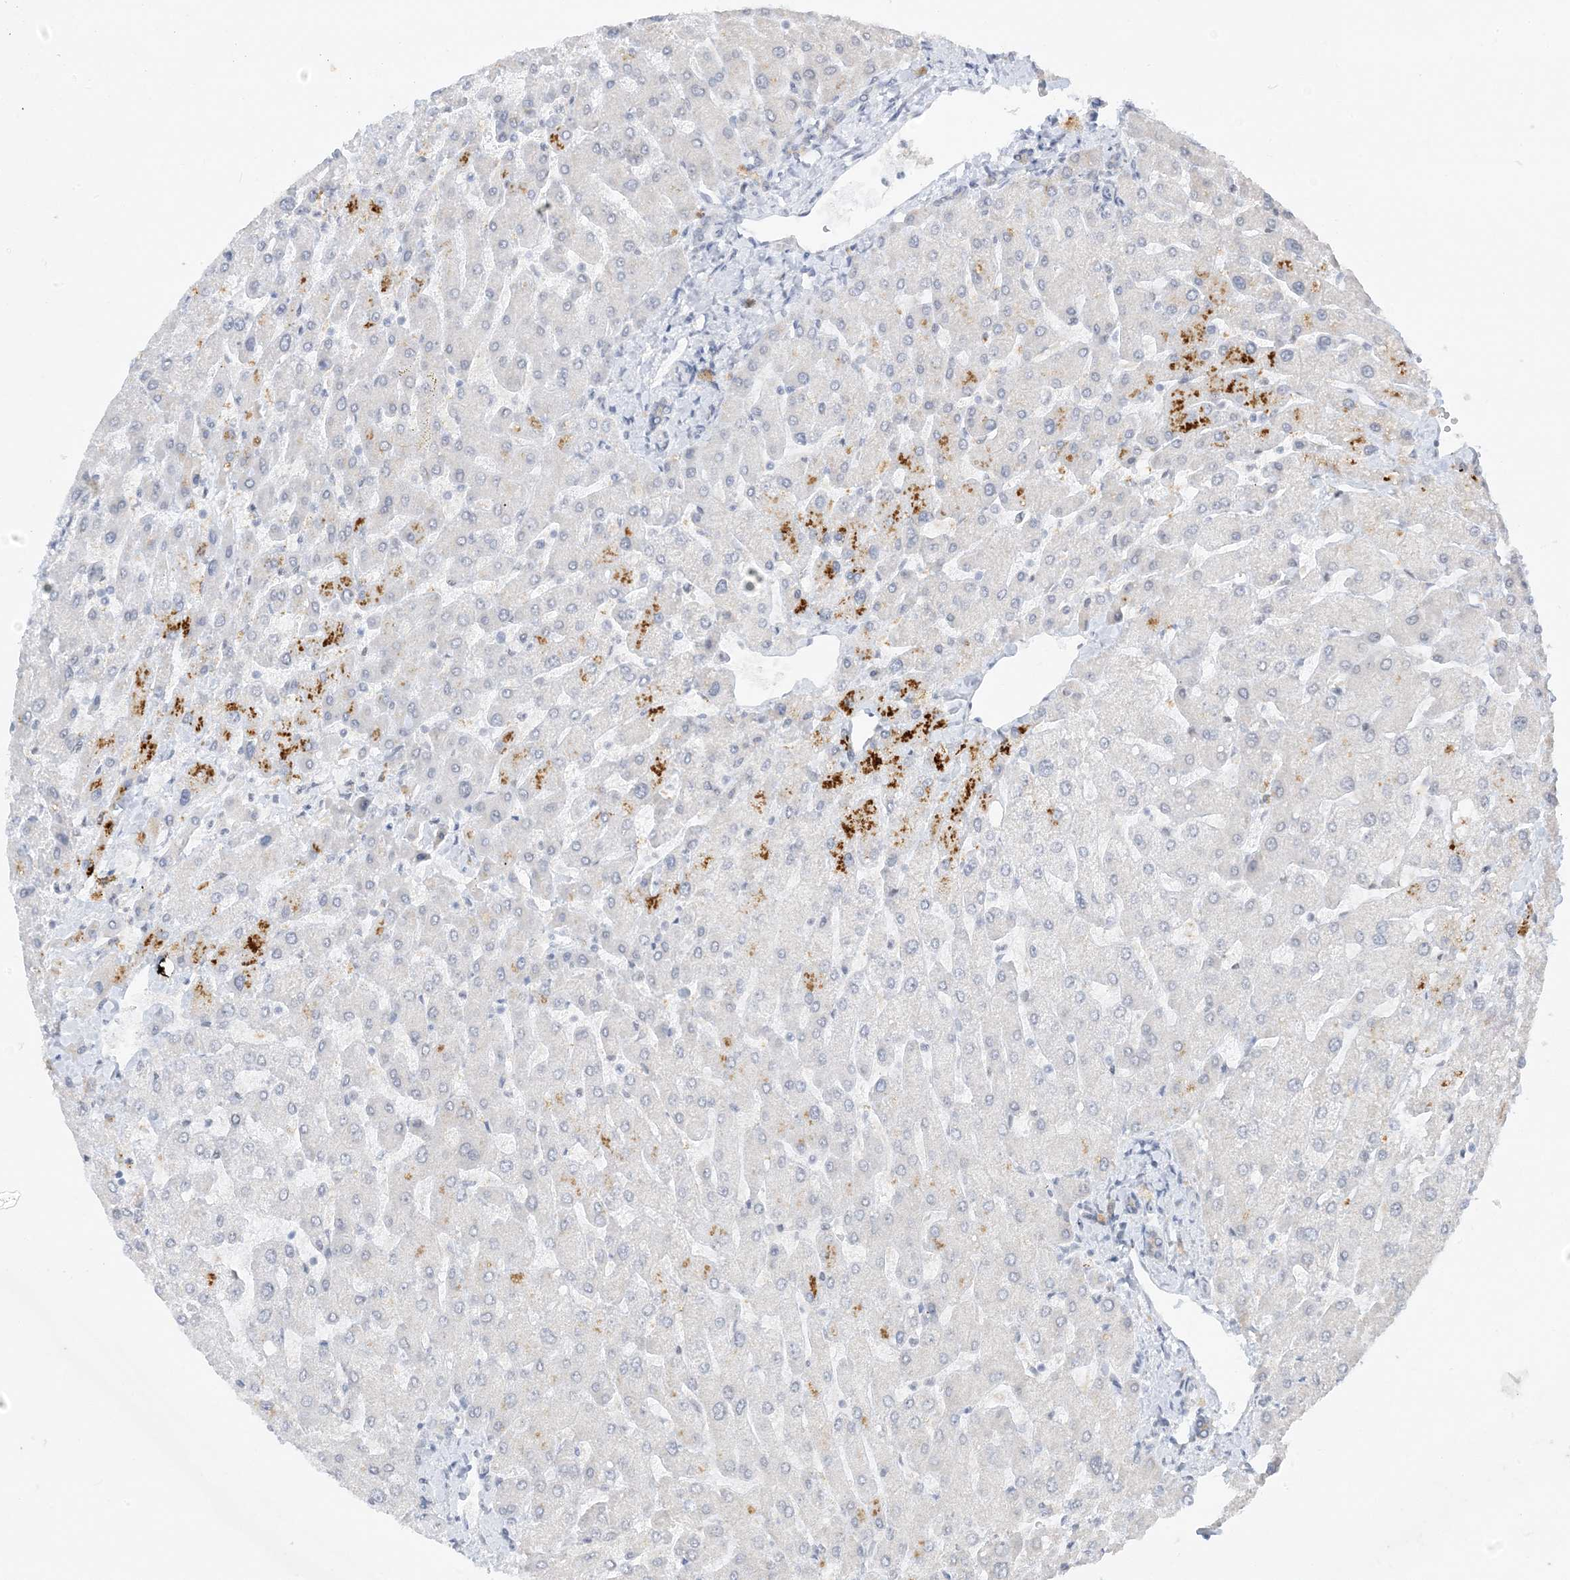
{"staining": {"intensity": "negative", "quantity": "none", "location": "none"}, "tissue": "liver", "cell_type": "Cholangiocytes", "image_type": "normal", "snomed": [{"axis": "morphology", "description": "Normal tissue, NOS"}, {"axis": "topography", "description": "Liver"}], "caption": "Immunohistochemistry (IHC) of unremarkable liver exhibits no positivity in cholangiocytes. (Stains: DAB immunohistochemistry with hematoxylin counter stain, Microscopy: brightfield microscopy at high magnification).", "gene": "MSL3", "patient": {"sex": "male", "age": 55}}